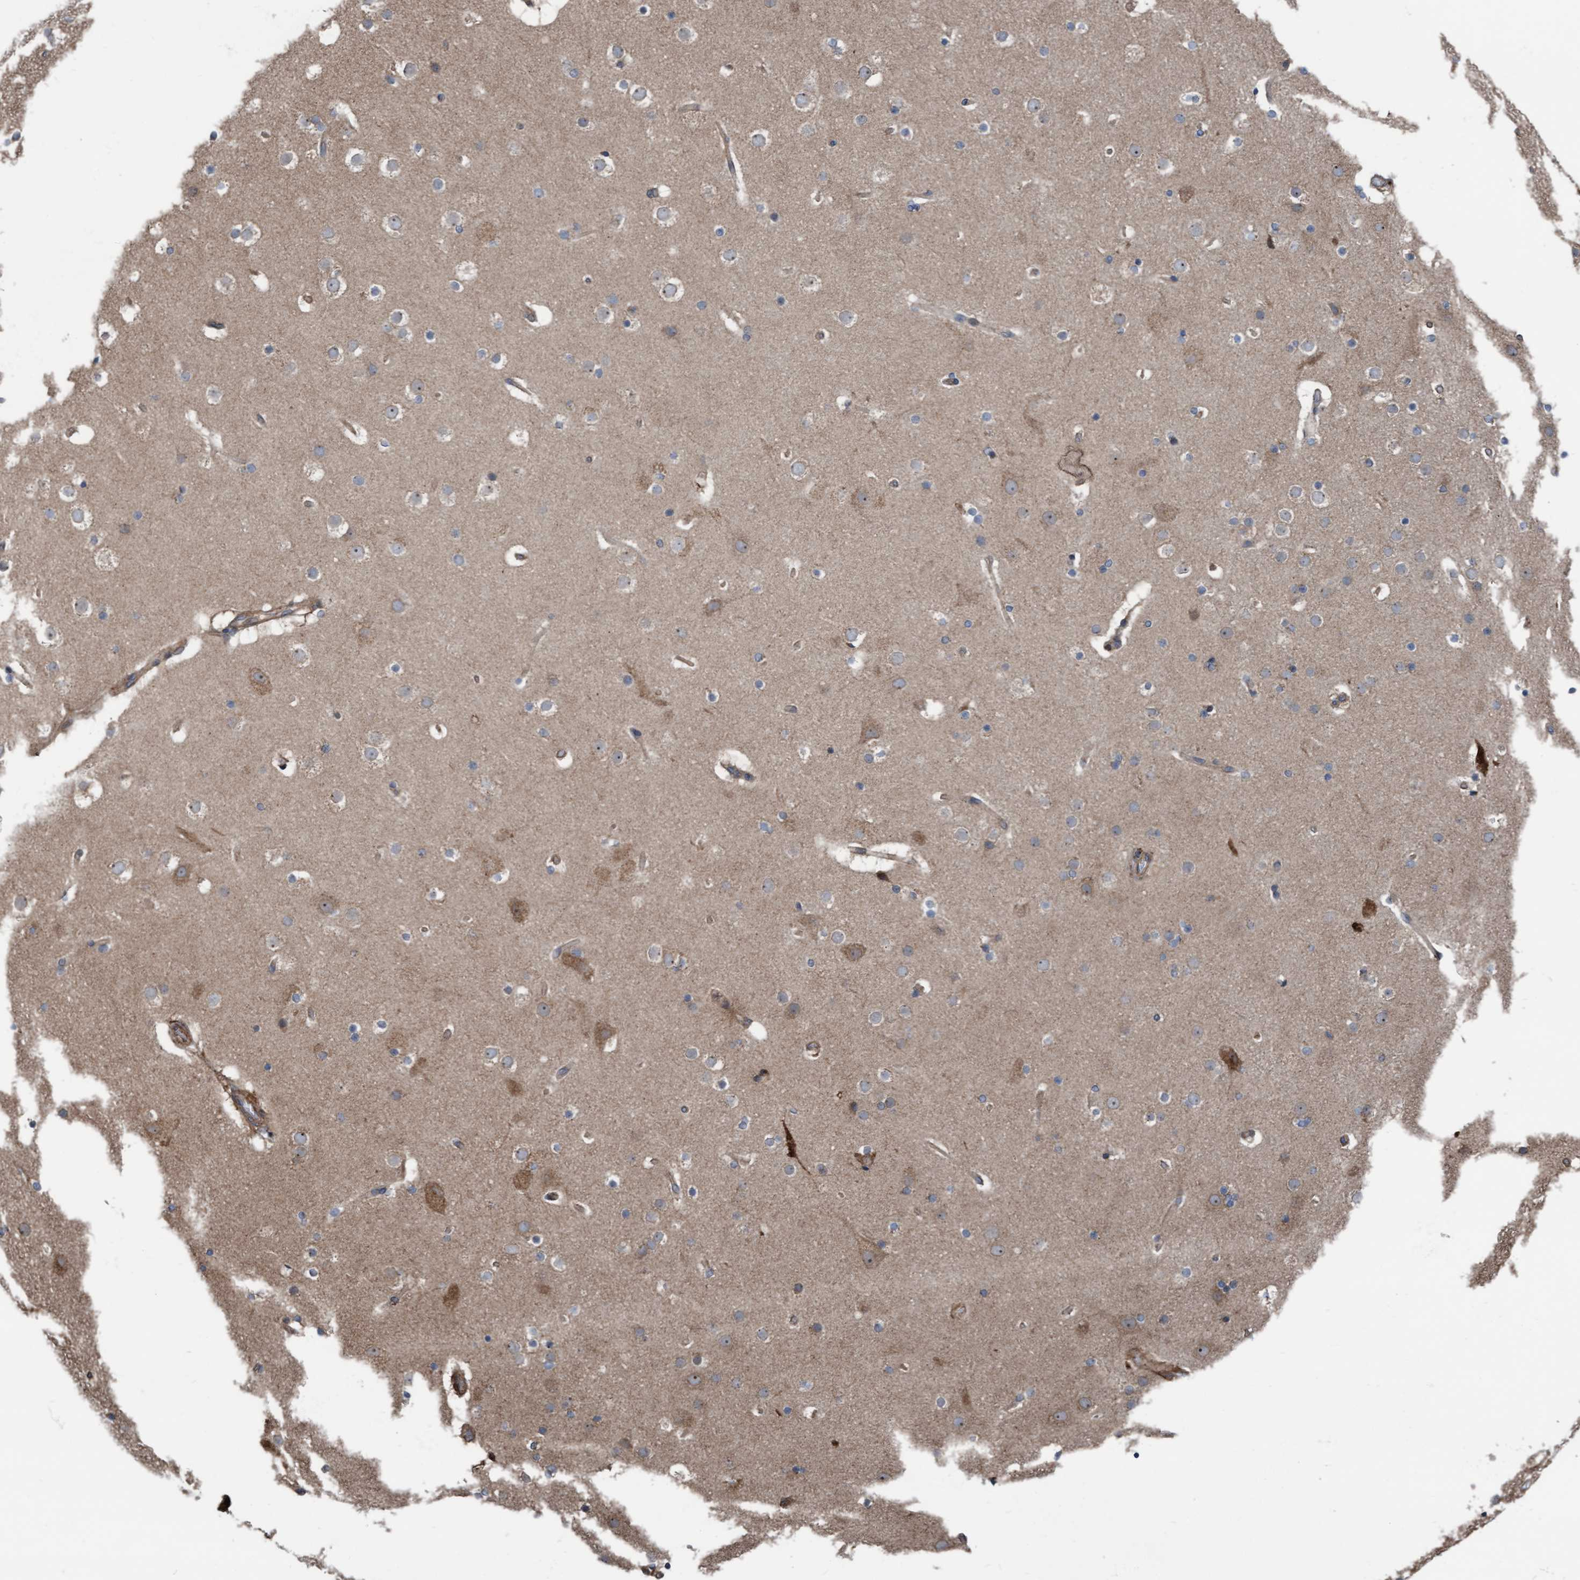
{"staining": {"intensity": "weak", "quantity": "25%-75%", "location": "cytoplasmic/membranous"}, "tissue": "cerebral cortex", "cell_type": "Endothelial cells", "image_type": "normal", "snomed": [{"axis": "morphology", "description": "Normal tissue, NOS"}, {"axis": "topography", "description": "Cerebral cortex"}], "caption": "Cerebral cortex was stained to show a protein in brown. There is low levels of weak cytoplasmic/membranous staining in approximately 25%-75% of endothelial cells. (IHC, brightfield microscopy, high magnification).", "gene": "RAP1GAP2", "patient": {"sex": "male", "age": 57}}